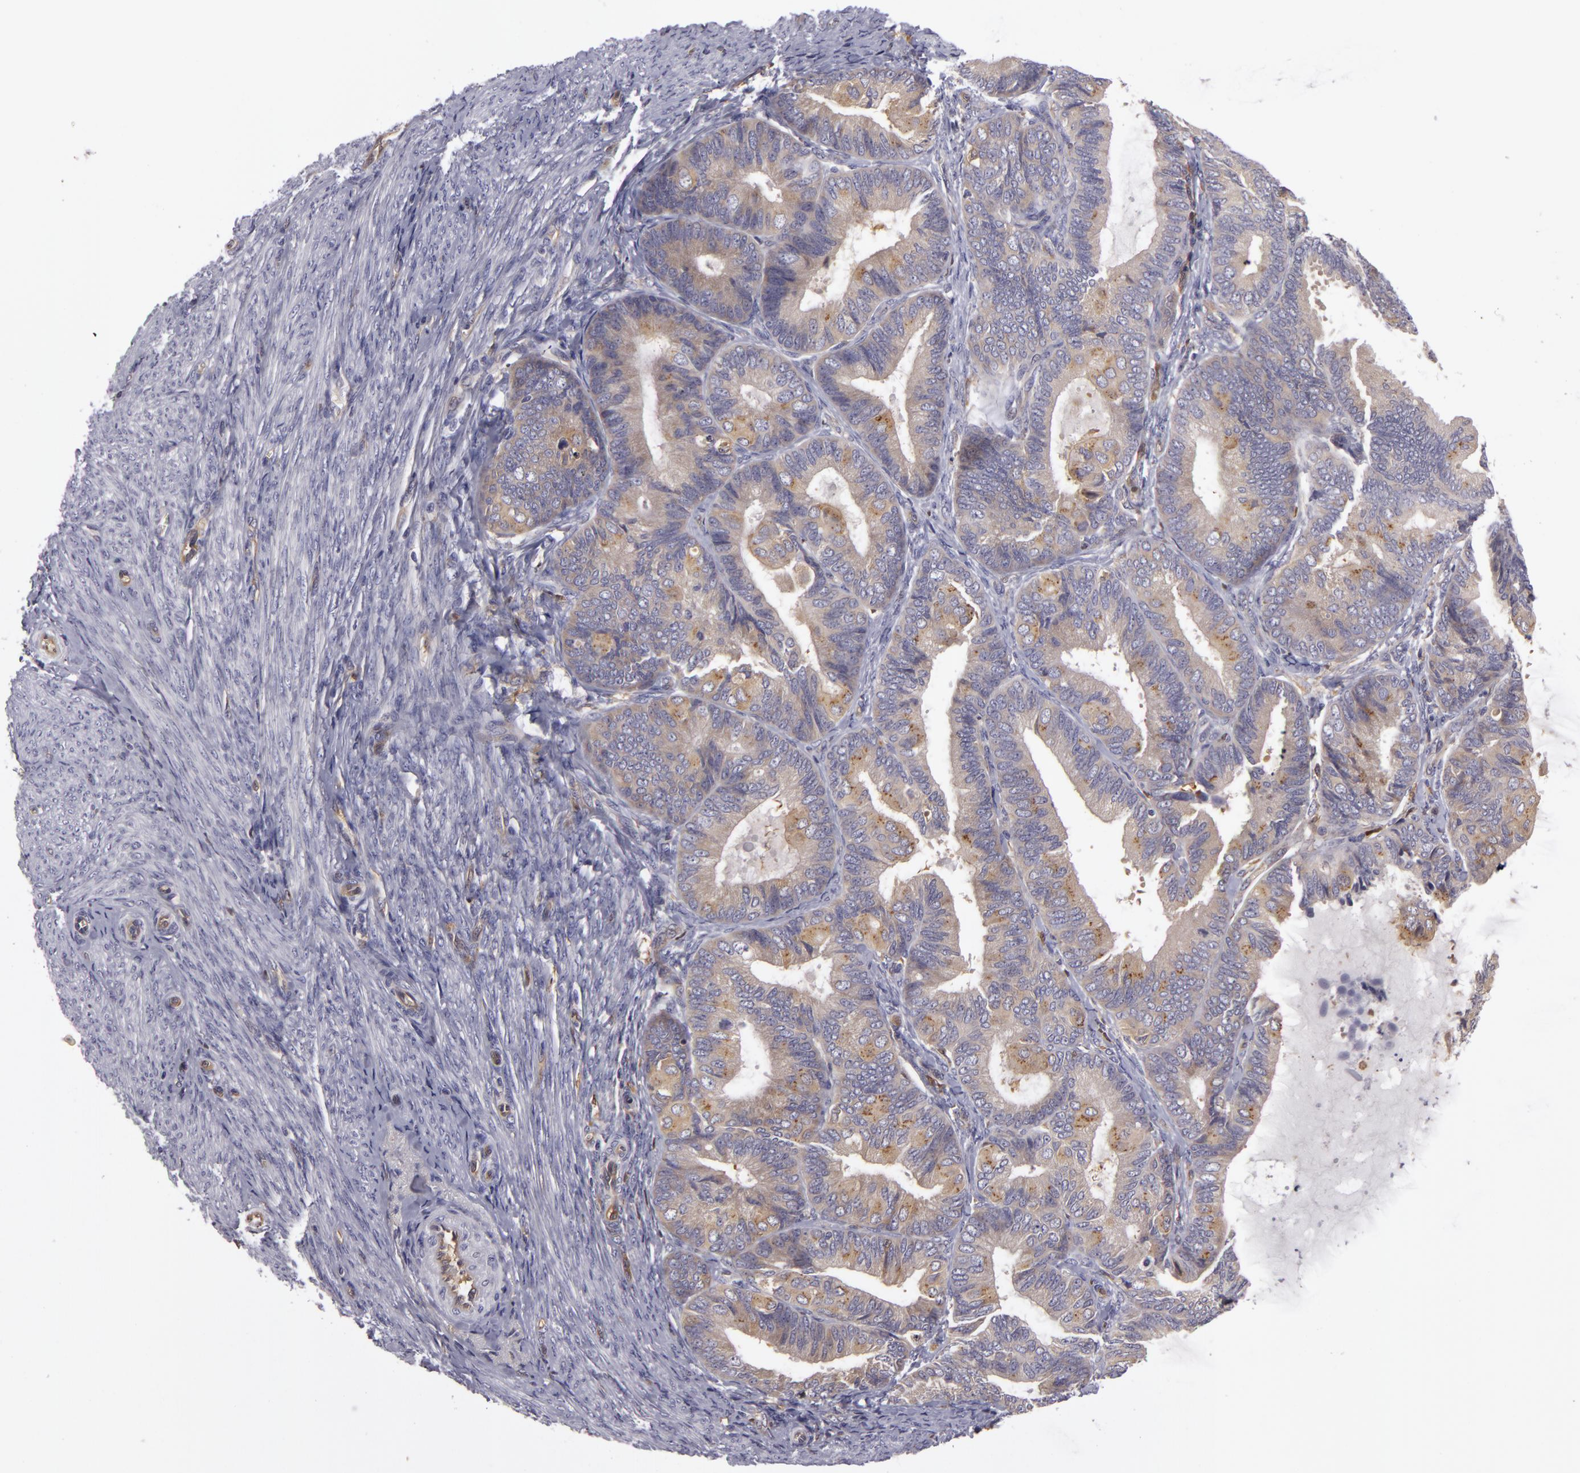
{"staining": {"intensity": "weak", "quantity": "25%-75%", "location": "cytoplasmic/membranous"}, "tissue": "endometrial cancer", "cell_type": "Tumor cells", "image_type": "cancer", "snomed": [{"axis": "morphology", "description": "Adenocarcinoma, NOS"}, {"axis": "topography", "description": "Endometrium"}], "caption": "Adenocarcinoma (endometrial) was stained to show a protein in brown. There is low levels of weak cytoplasmic/membranous expression in about 25%-75% of tumor cells. Nuclei are stained in blue.", "gene": "ZNF229", "patient": {"sex": "female", "age": 63}}